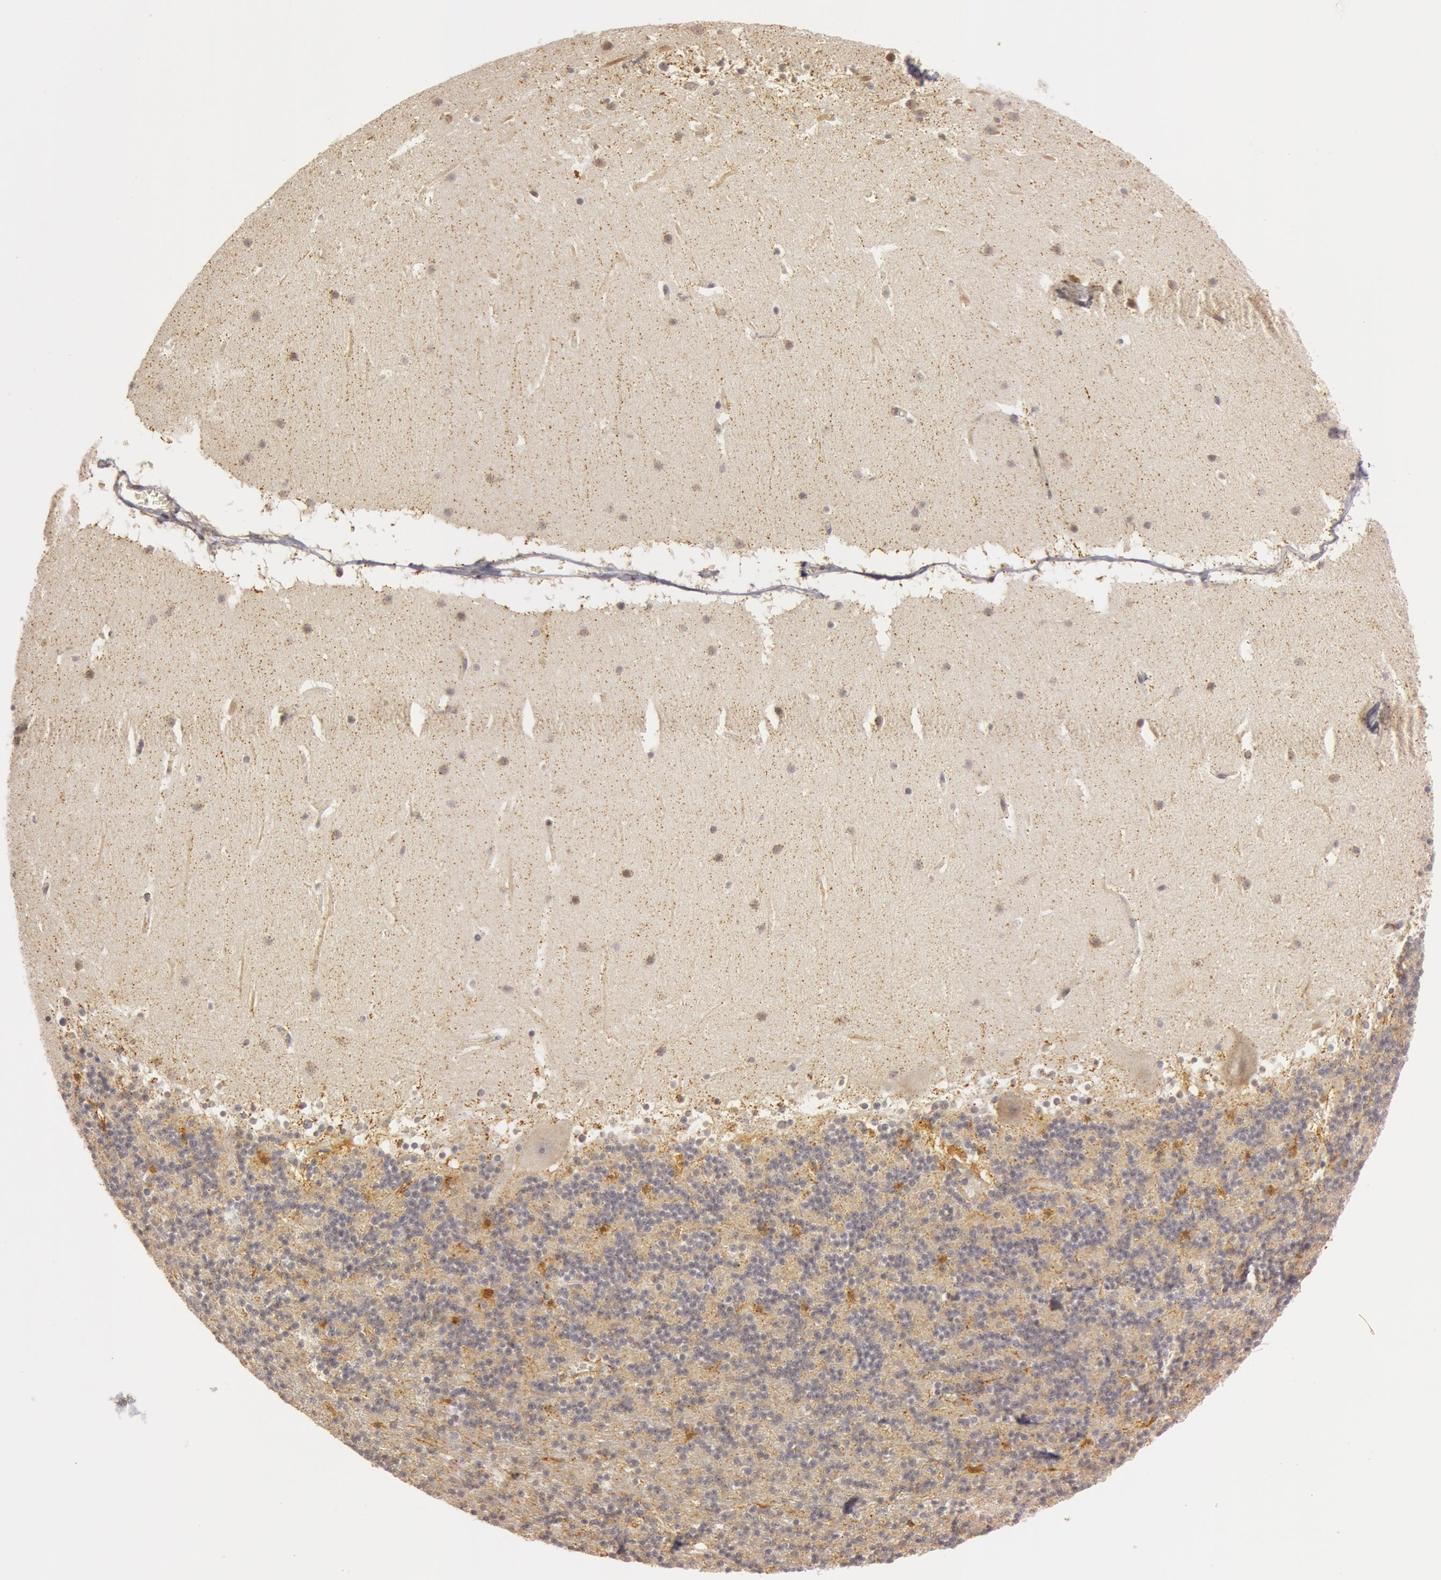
{"staining": {"intensity": "weak", "quantity": ">75%", "location": "cytoplasmic/membranous"}, "tissue": "cerebellum", "cell_type": "Cells in granular layer", "image_type": "normal", "snomed": [{"axis": "morphology", "description": "Normal tissue, NOS"}, {"axis": "topography", "description": "Cerebellum"}], "caption": "Cerebellum stained with DAB immunohistochemistry shows low levels of weak cytoplasmic/membranous expression in approximately >75% of cells in granular layer.", "gene": "C7", "patient": {"sex": "male", "age": 45}}